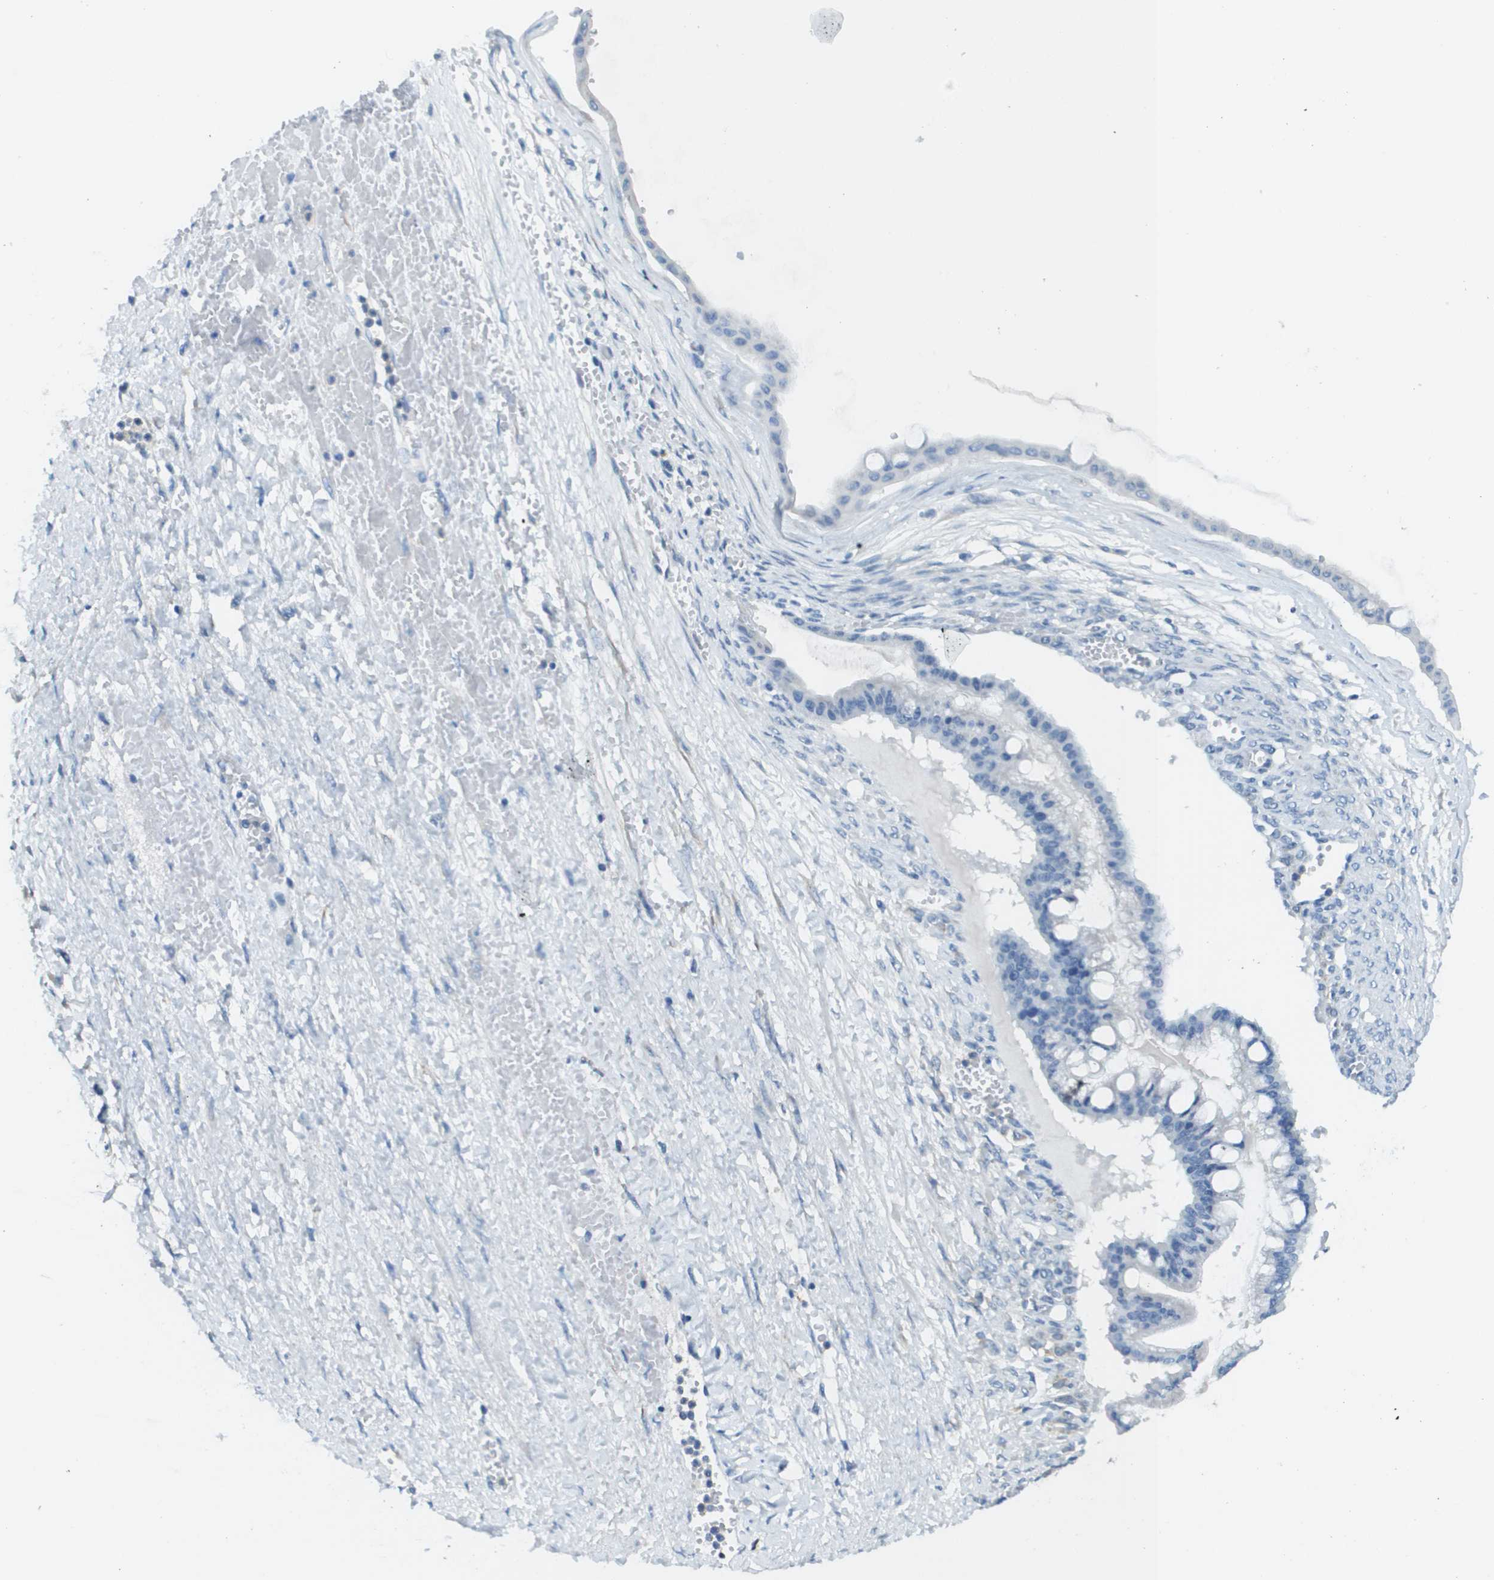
{"staining": {"intensity": "negative", "quantity": "none", "location": "none"}, "tissue": "ovarian cancer", "cell_type": "Tumor cells", "image_type": "cancer", "snomed": [{"axis": "morphology", "description": "Cystadenocarcinoma, mucinous, NOS"}, {"axis": "topography", "description": "Ovary"}], "caption": "A high-resolution micrograph shows IHC staining of ovarian cancer, which reveals no significant staining in tumor cells.", "gene": "PTGDR2", "patient": {"sex": "female", "age": 73}}